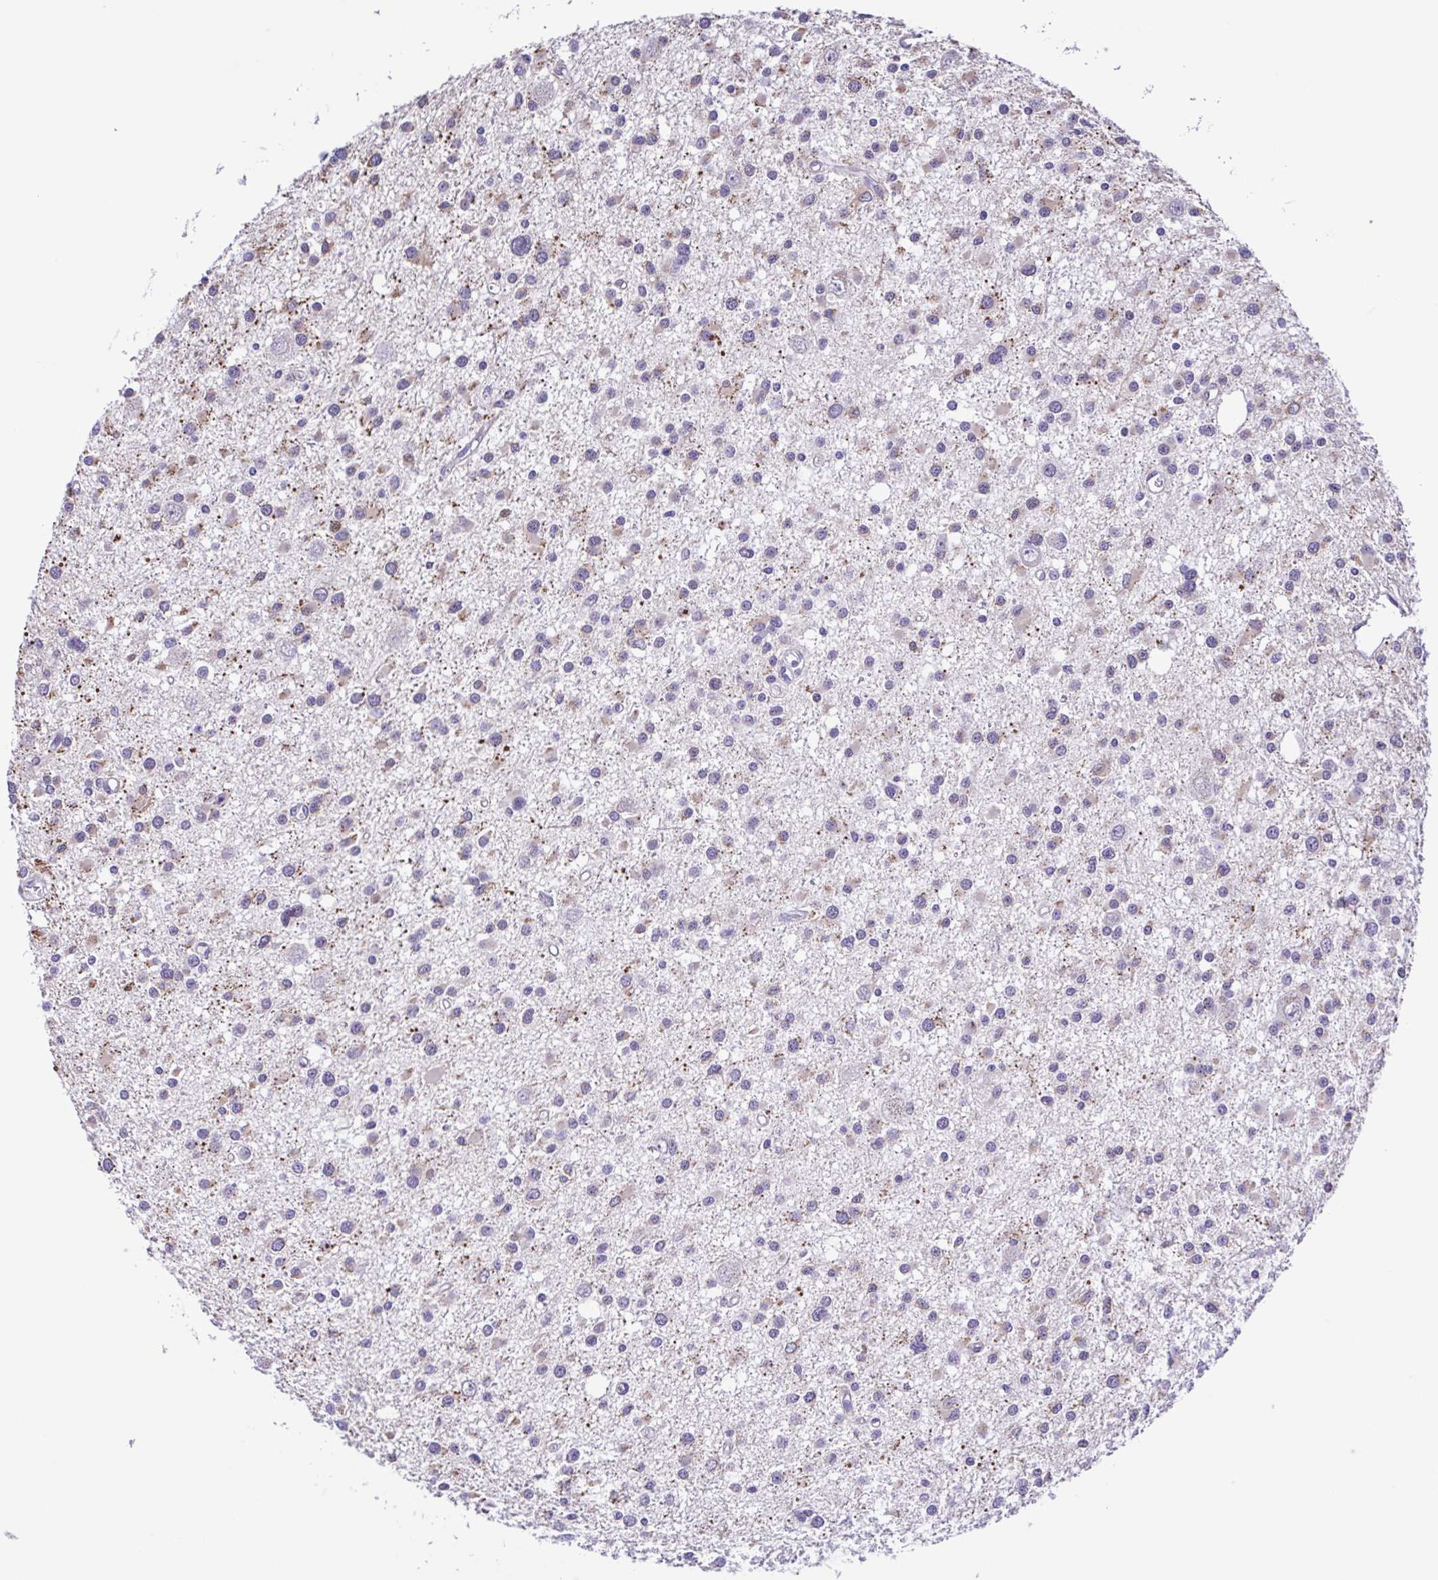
{"staining": {"intensity": "negative", "quantity": "none", "location": "none"}, "tissue": "glioma", "cell_type": "Tumor cells", "image_type": "cancer", "snomed": [{"axis": "morphology", "description": "Glioma, malignant, High grade"}, {"axis": "topography", "description": "Brain"}], "caption": "An IHC image of glioma is shown. There is no staining in tumor cells of glioma.", "gene": "TGM3", "patient": {"sex": "male", "age": 54}}